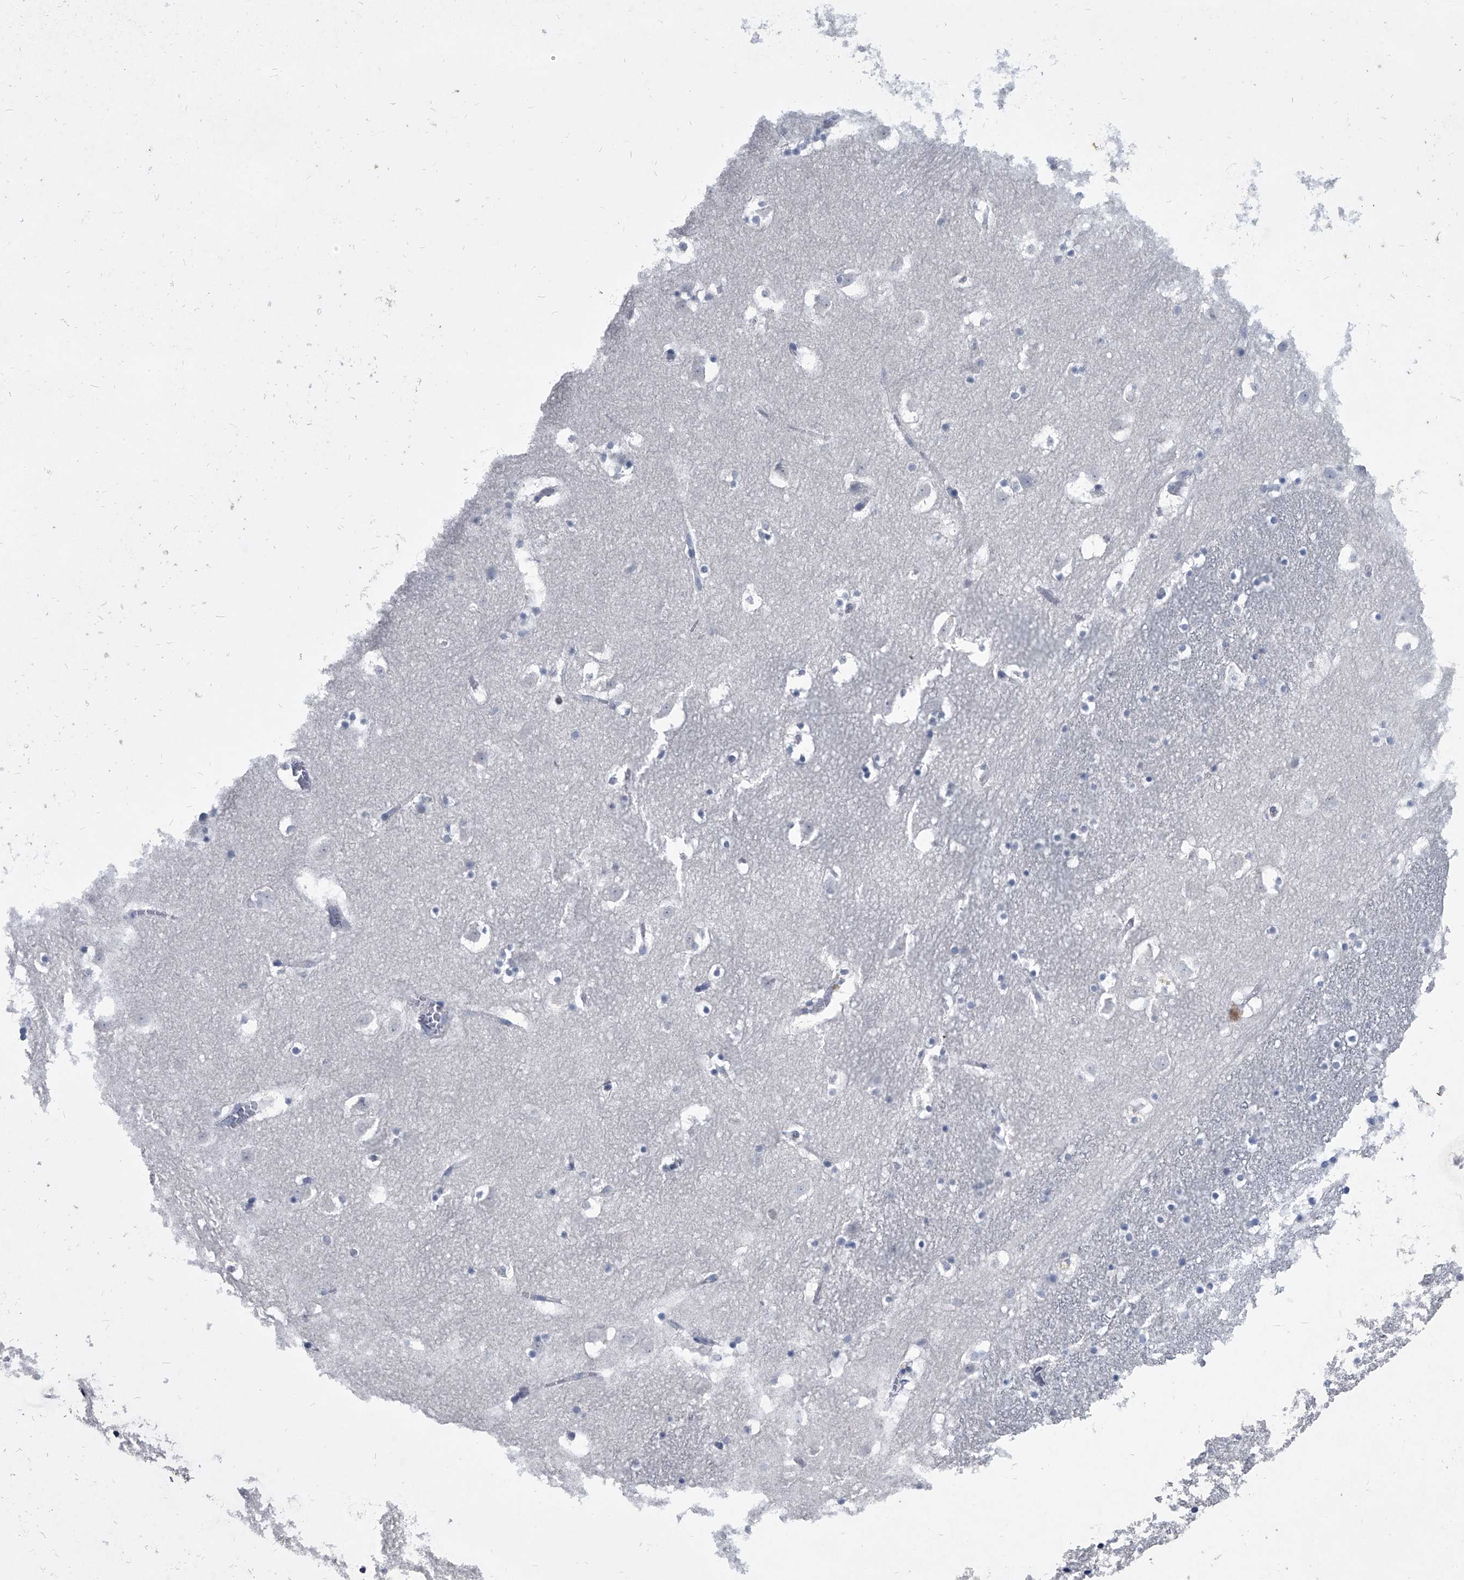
{"staining": {"intensity": "negative", "quantity": "none", "location": "none"}, "tissue": "caudate", "cell_type": "Glial cells", "image_type": "normal", "snomed": [{"axis": "morphology", "description": "Normal tissue, NOS"}, {"axis": "topography", "description": "Lateral ventricle wall"}], "caption": "There is no significant expression in glial cells of caudate. Nuclei are stained in blue.", "gene": "BCAS1", "patient": {"sex": "male", "age": 45}}